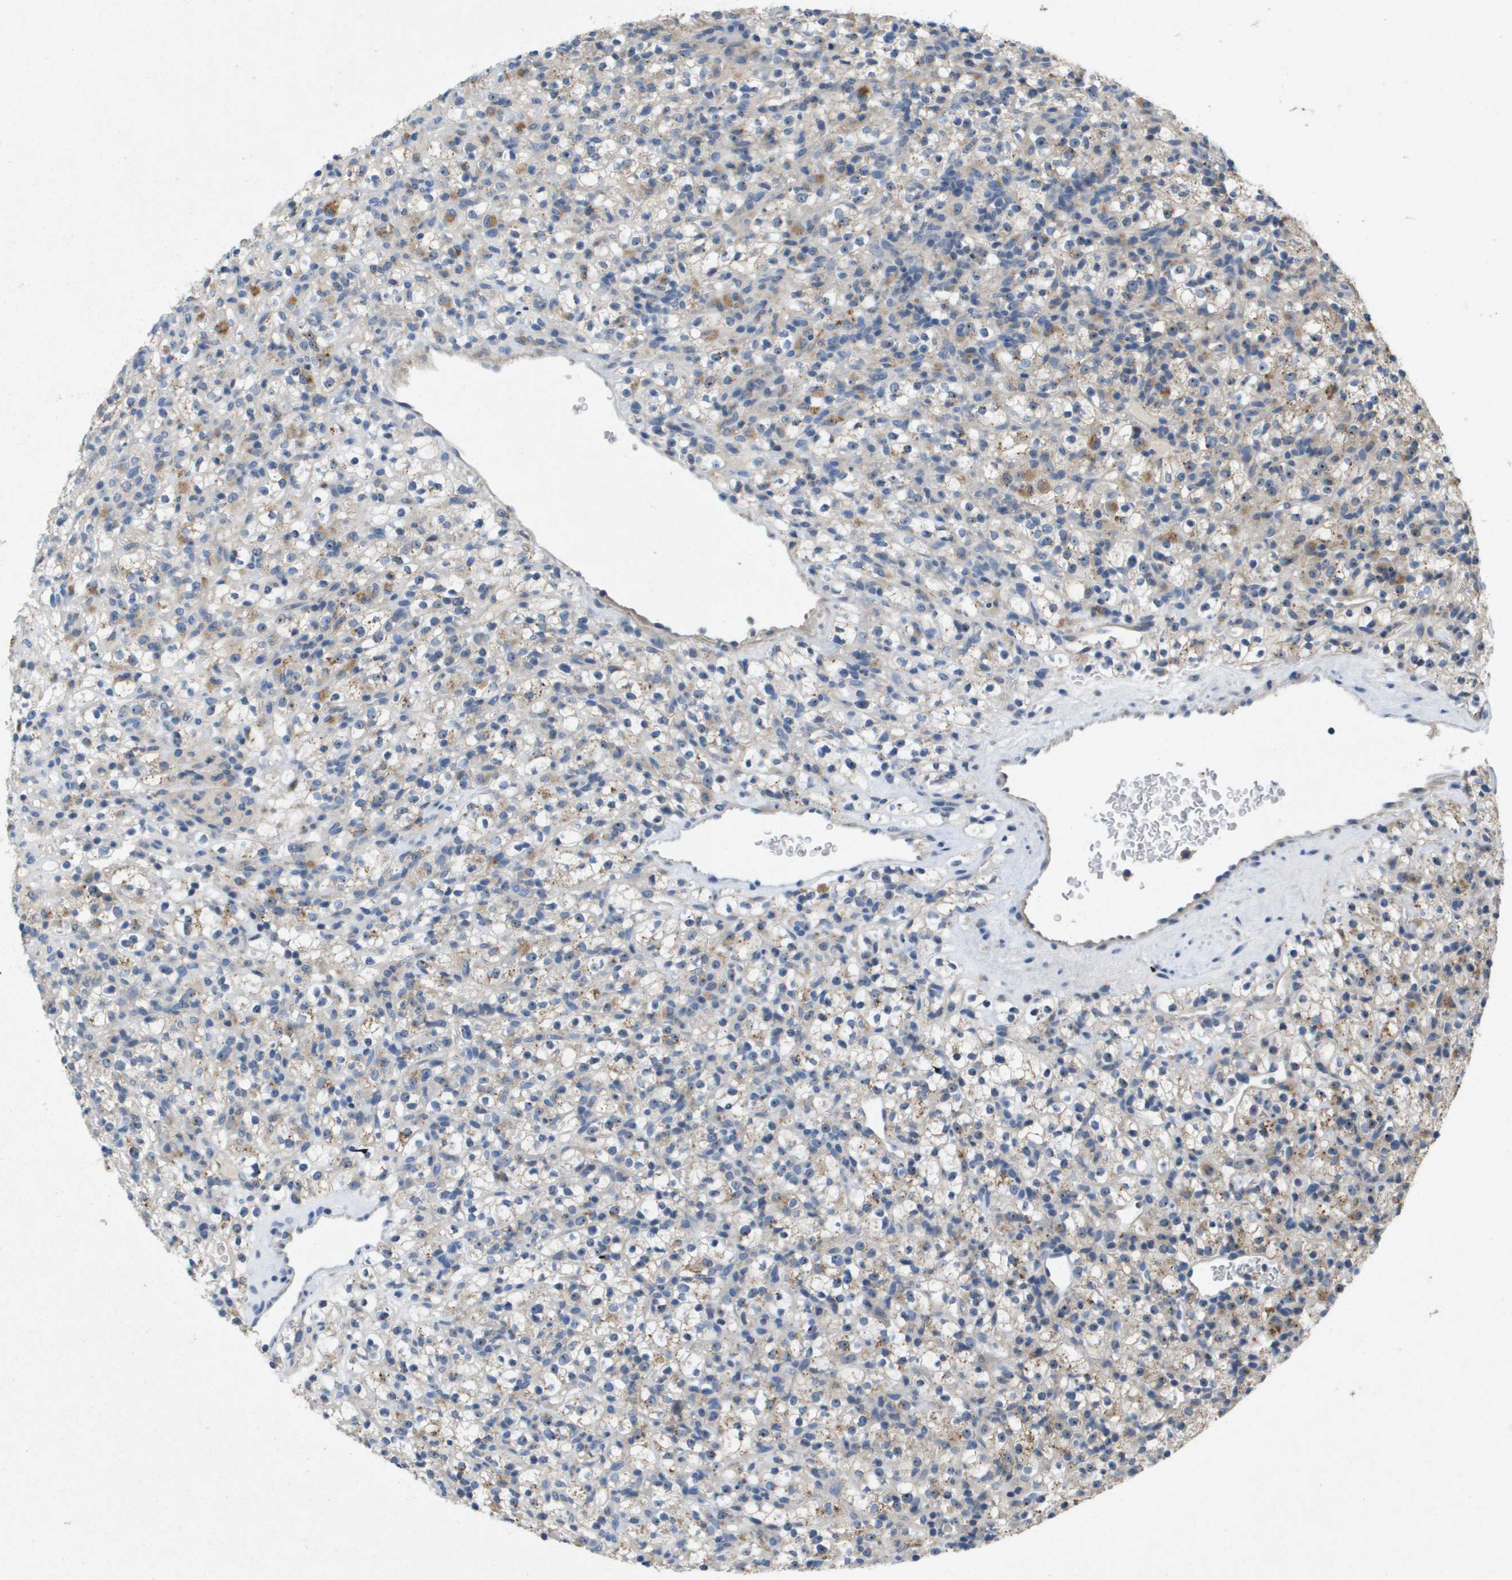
{"staining": {"intensity": "weak", "quantity": "<25%", "location": "cytoplasmic/membranous"}, "tissue": "renal cancer", "cell_type": "Tumor cells", "image_type": "cancer", "snomed": [{"axis": "morphology", "description": "Normal tissue, NOS"}, {"axis": "morphology", "description": "Adenocarcinoma, NOS"}, {"axis": "topography", "description": "Kidney"}], "caption": "Immunohistochemical staining of adenocarcinoma (renal) exhibits no significant positivity in tumor cells. (Immunohistochemistry (ihc), brightfield microscopy, high magnification).", "gene": "B3GNT5", "patient": {"sex": "female", "age": 72}}